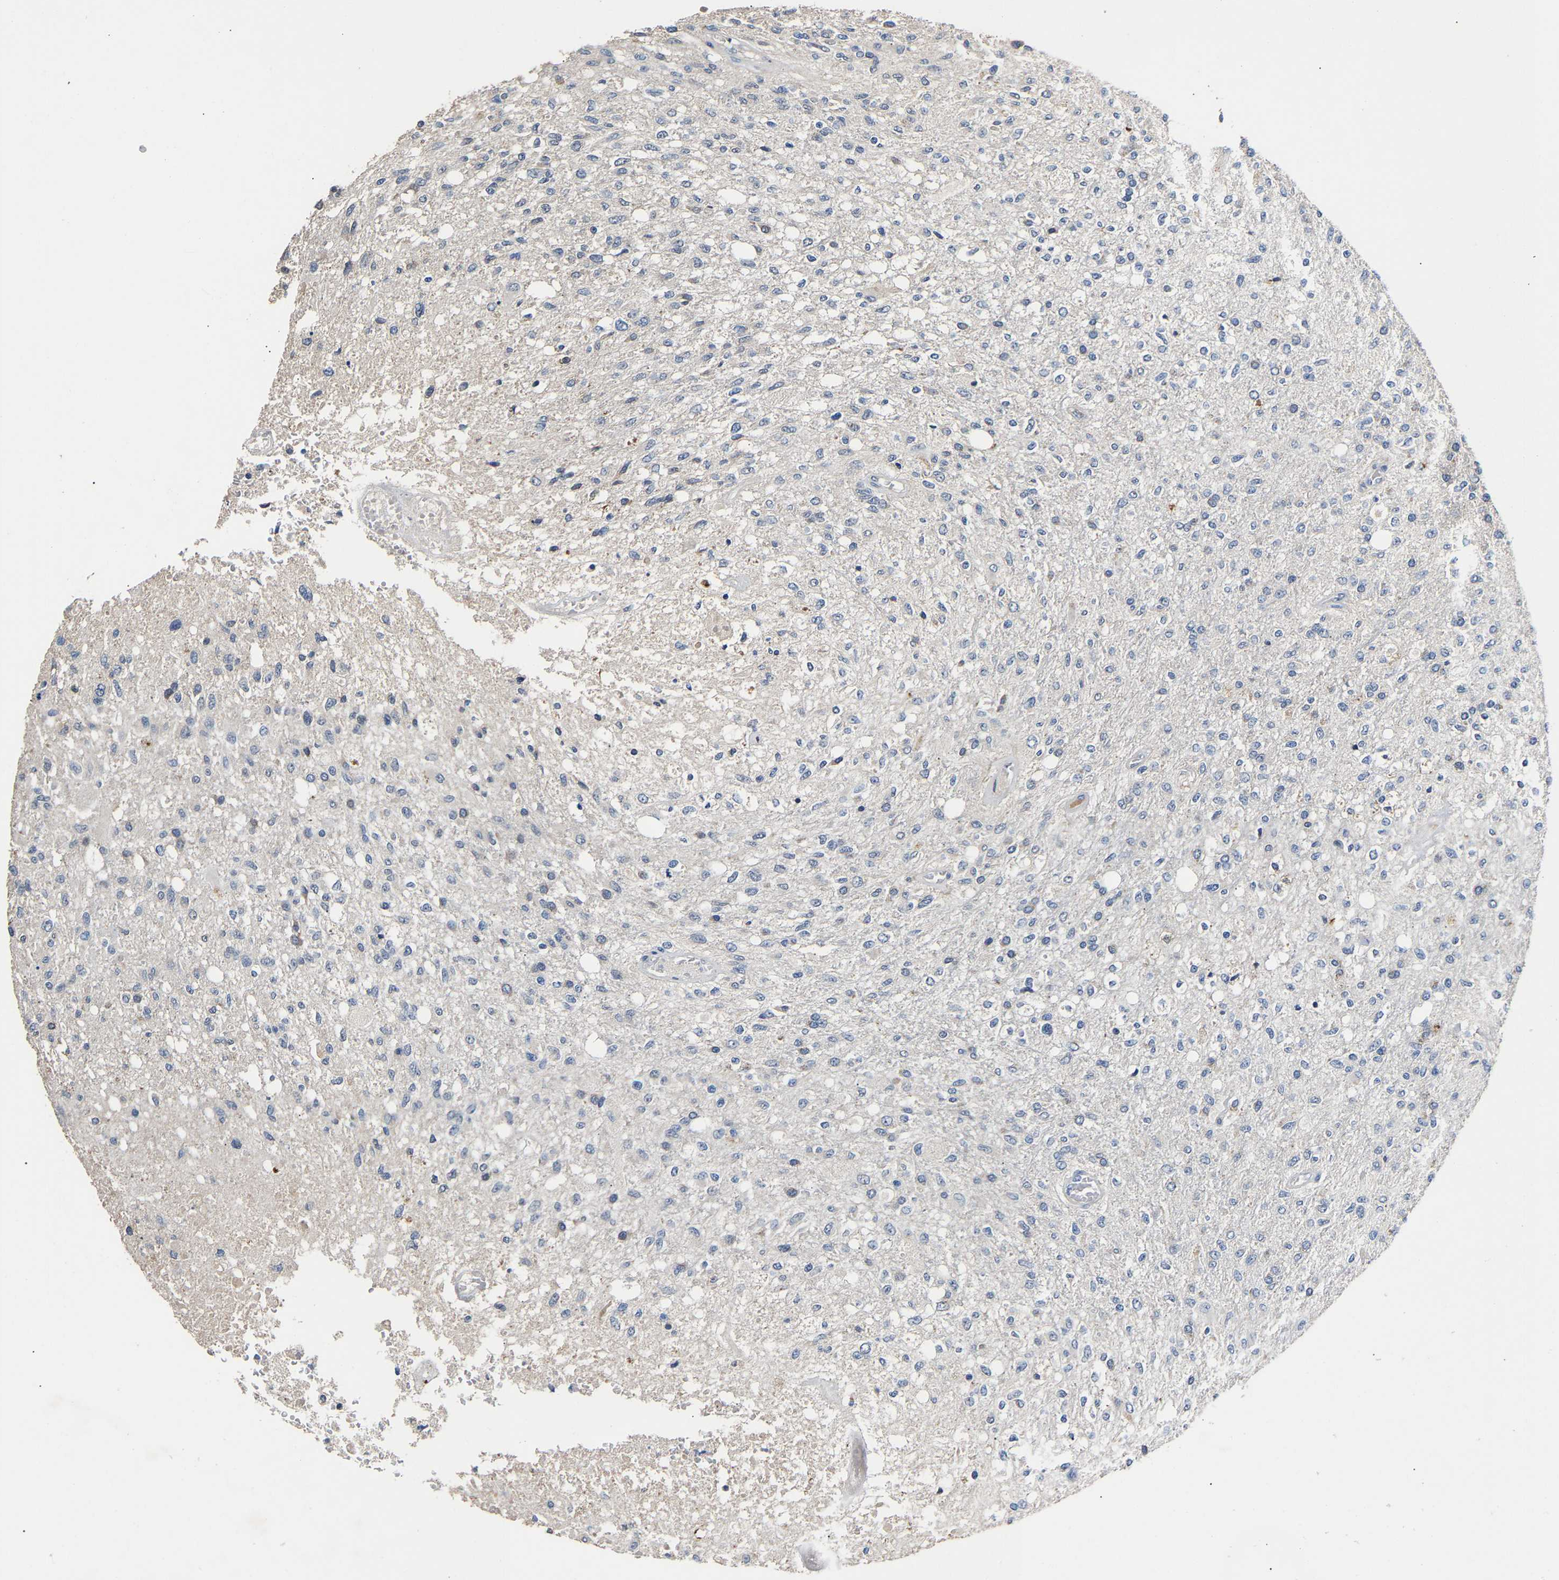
{"staining": {"intensity": "negative", "quantity": "none", "location": "none"}, "tissue": "glioma", "cell_type": "Tumor cells", "image_type": "cancer", "snomed": [{"axis": "morphology", "description": "Normal tissue, NOS"}, {"axis": "morphology", "description": "Glioma, malignant, High grade"}, {"axis": "topography", "description": "Cerebral cortex"}], "caption": "The immunohistochemistry histopathology image has no significant positivity in tumor cells of glioma tissue. (DAB (3,3'-diaminobenzidine) immunohistochemistry visualized using brightfield microscopy, high magnification).", "gene": "KASH5", "patient": {"sex": "male", "age": 77}}